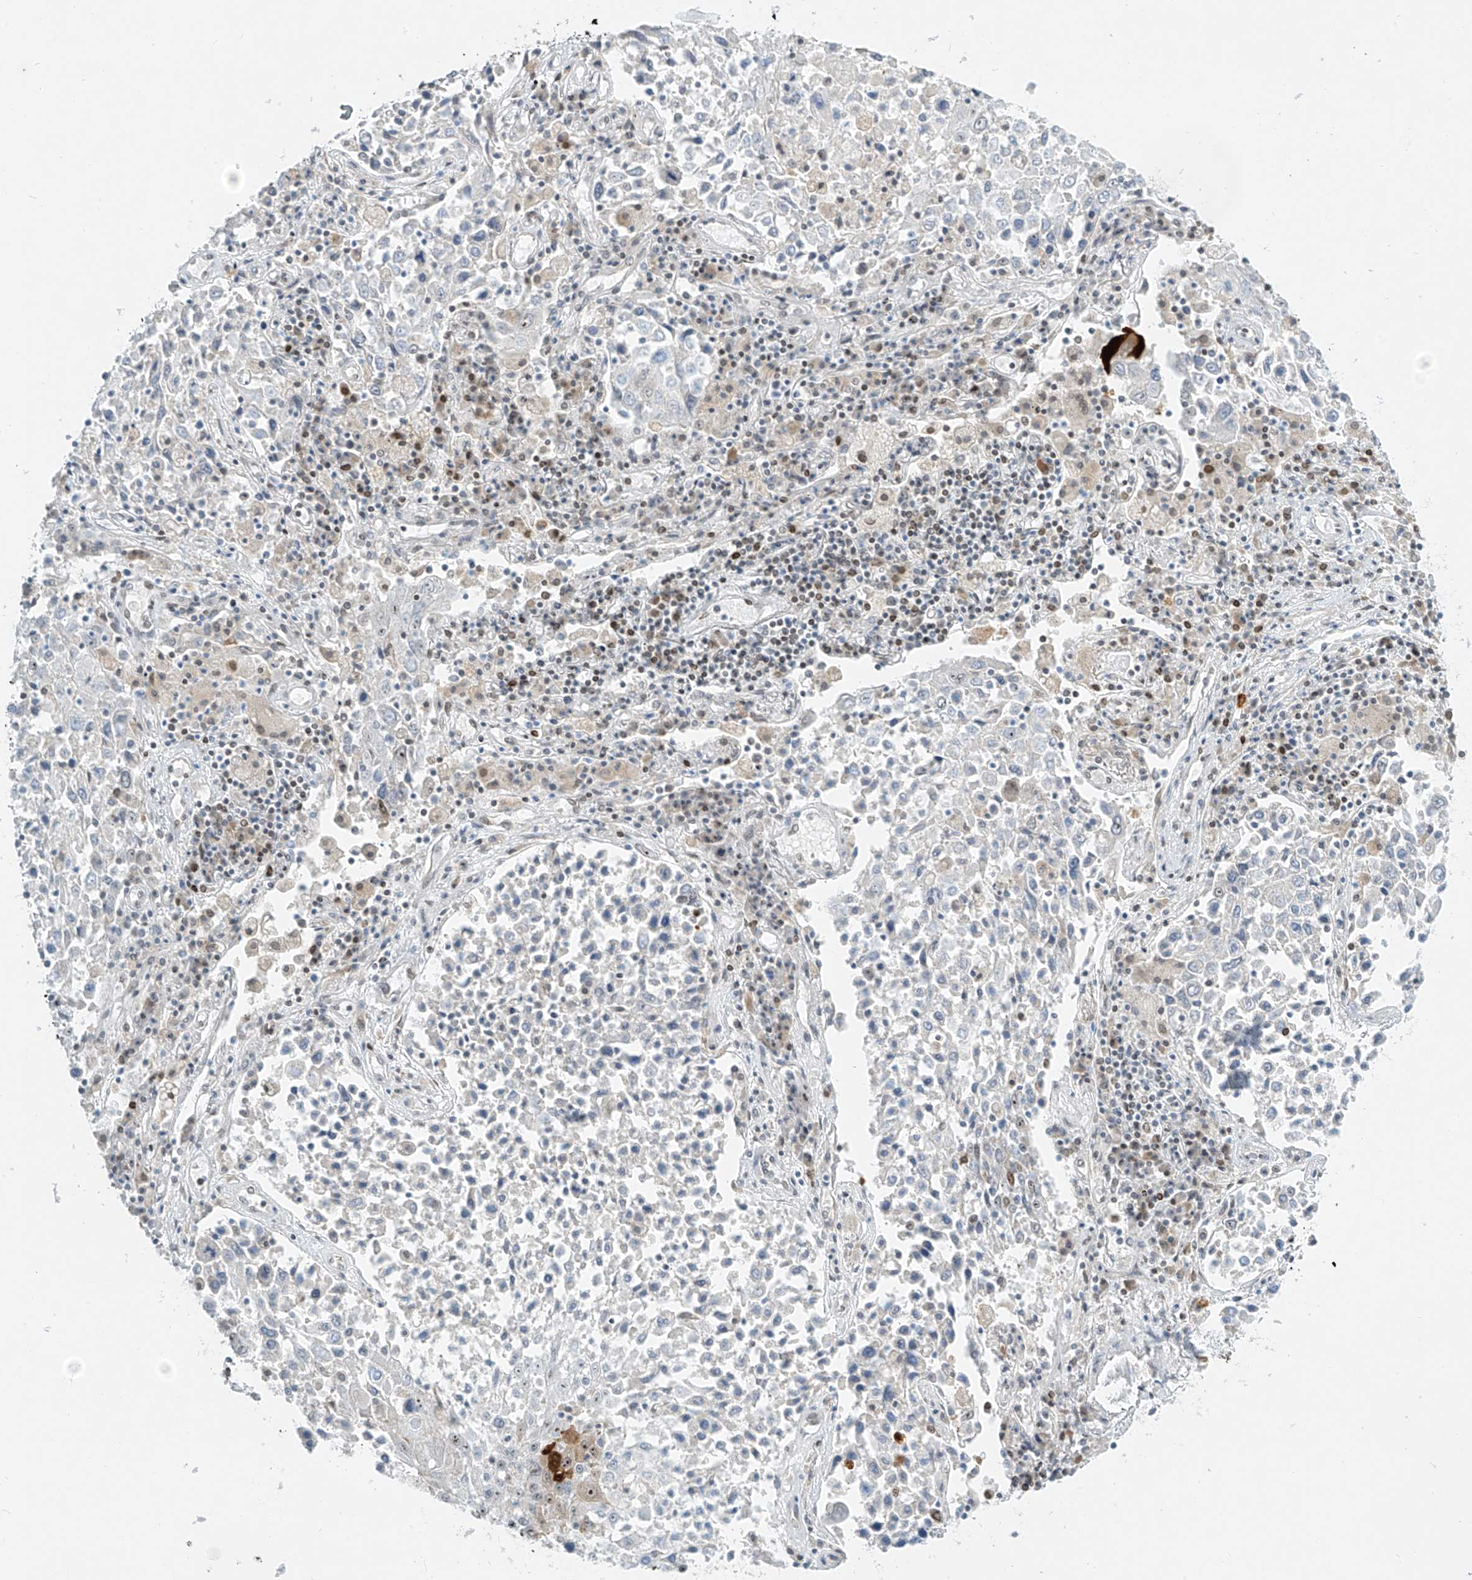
{"staining": {"intensity": "moderate", "quantity": "<25%", "location": "nuclear"}, "tissue": "lung cancer", "cell_type": "Tumor cells", "image_type": "cancer", "snomed": [{"axis": "morphology", "description": "Squamous cell carcinoma, NOS"}, {"axis": "topography", "description": "Lung"}], "caption": "This image exhibits IHC staining of human lung squamous cell carcinoma, with low moderate nuclear expression in approximately <25% of tumor cells.", "gene": "SAMD15", "patient": {"sex": "male", "age": 65}}